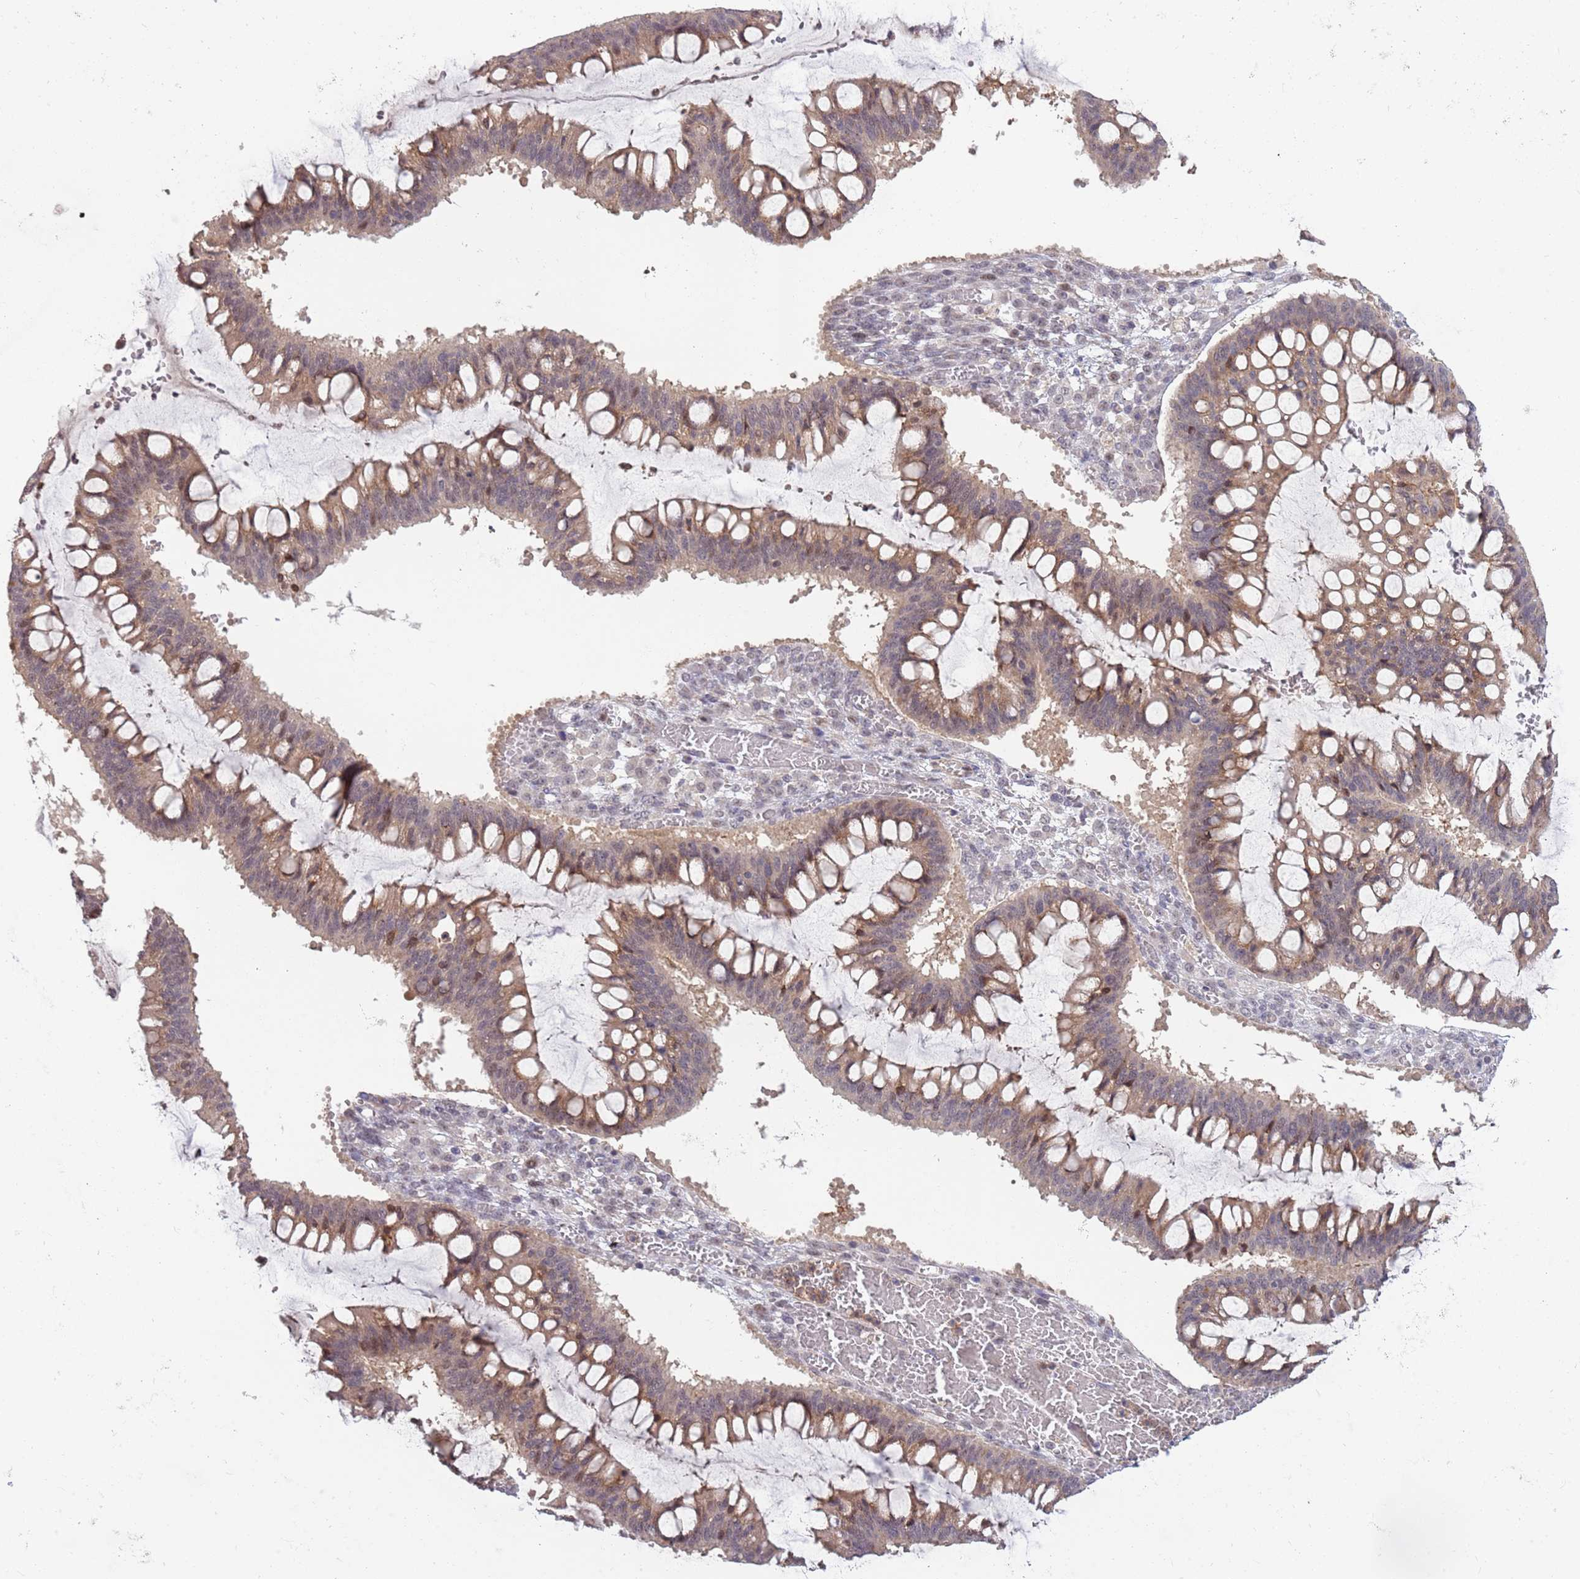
{"staining": {"intensity": "weak", "quantity": ">75%", "location": "cytoplasmic/membranous"}, "tissue": "ovarian cancer", "cell_type": "Tumor cells", "image_type": "cancer", "snomed": [{"axis": "morphology", "description": "Cystadenocarcinoma, mucinous, NOS"}, {"axis": "topography", "description": "Ovary"}], "caption": "Mucinous cystadenocarcinoma (ovarian) stained with a protein marker displays weak staining in tumor cells.", "gene": "CCNJL", "patient": {"sex": "female", "age": 73}}